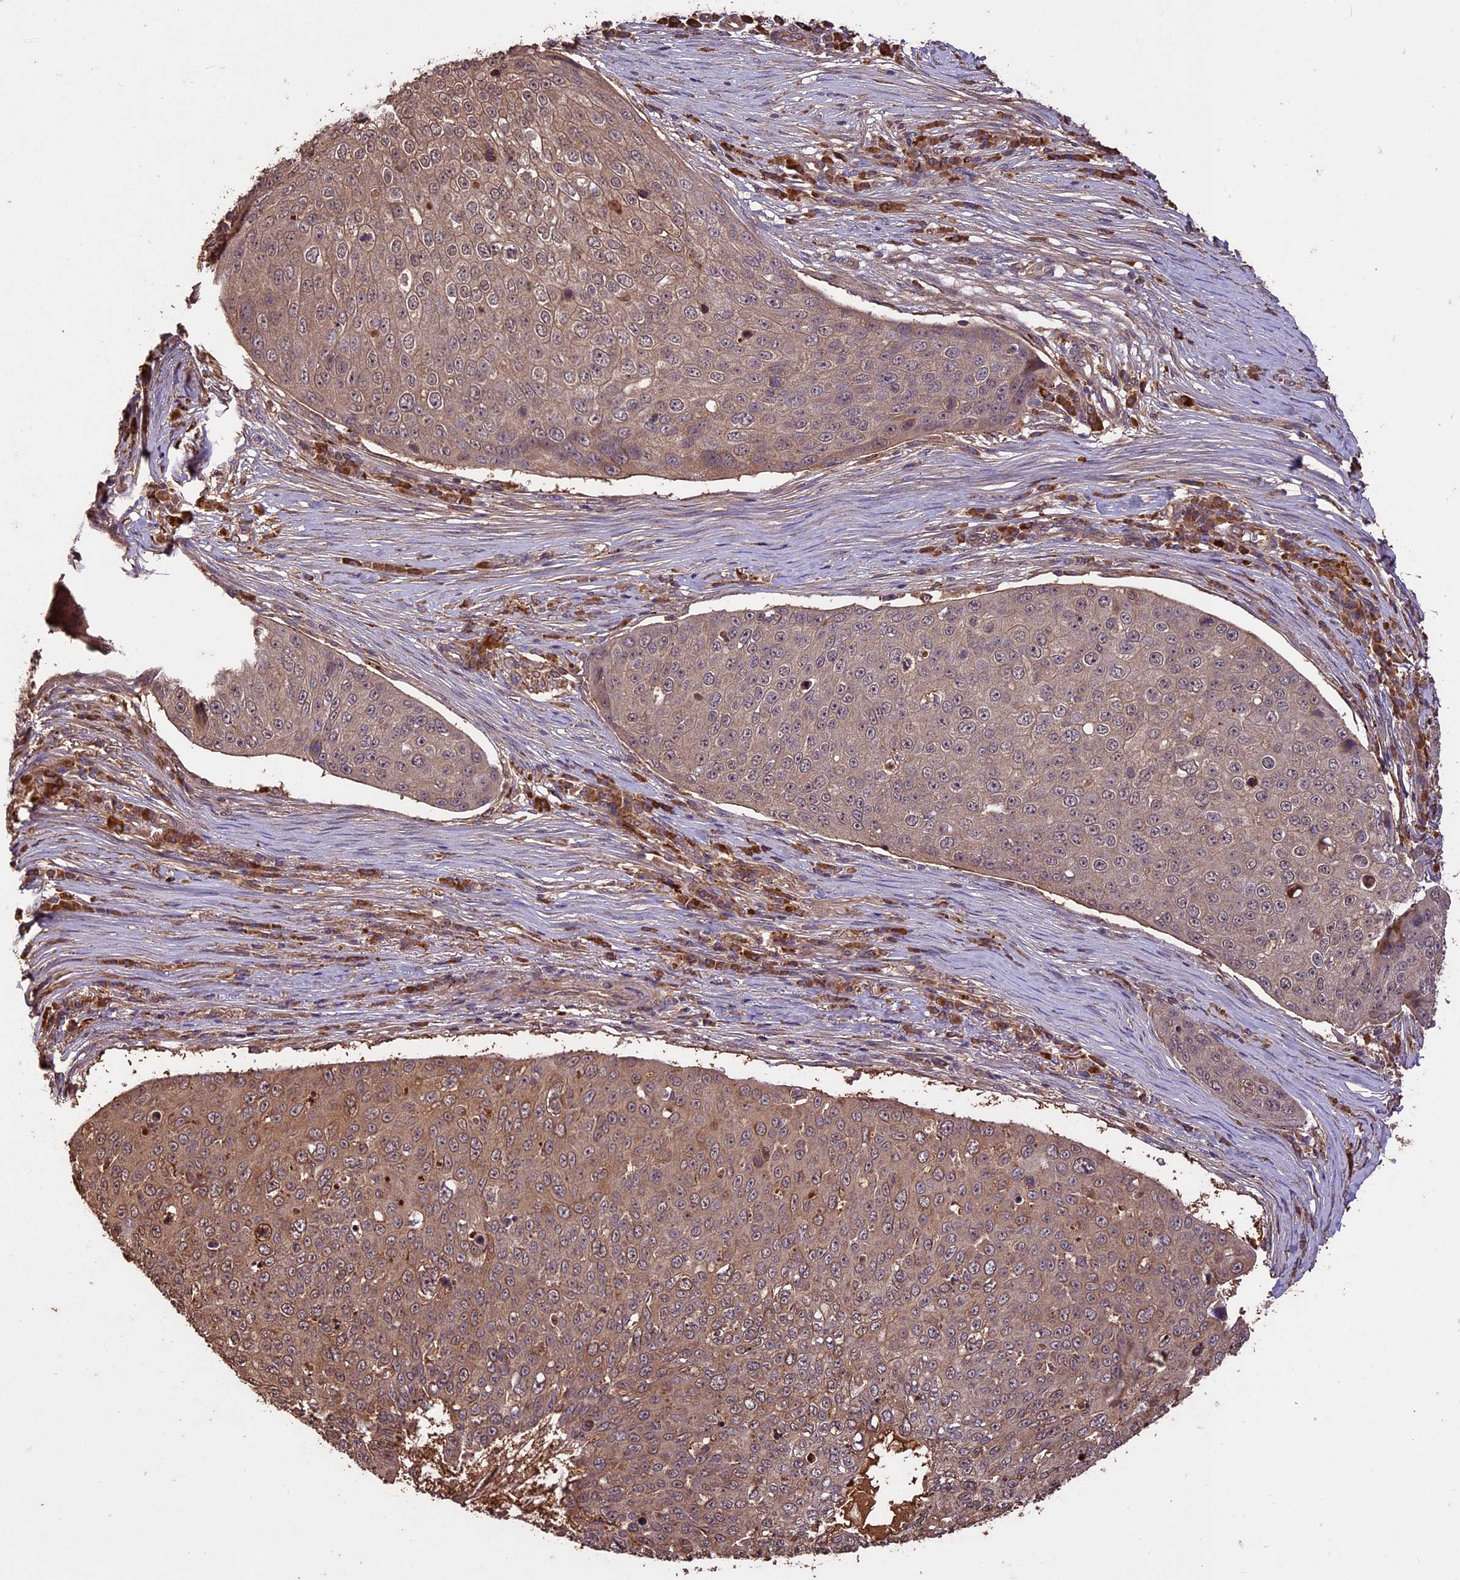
{"staining": {"intensity": "weak", "quantity": ">75%", "location": "cytoplasmic/membranous"}, "tissue": "skin cancer", "cell_type": "Tumor cells", "image_type": "cancer", "snomed": [{"axis": "morphology", "description": "Squamous cell carcinoma, NOS"}, {"axis": "topography", "description": "Skin"}], "caption": "DAB immunohistochemical staining of human skin squamous cell carcinoma shows weak cytoplasmic/membranous protein staining in approximately >75% of tumor cells.", "gene": "CRLF1", "patient": {"sex": "male", "age": 71}}